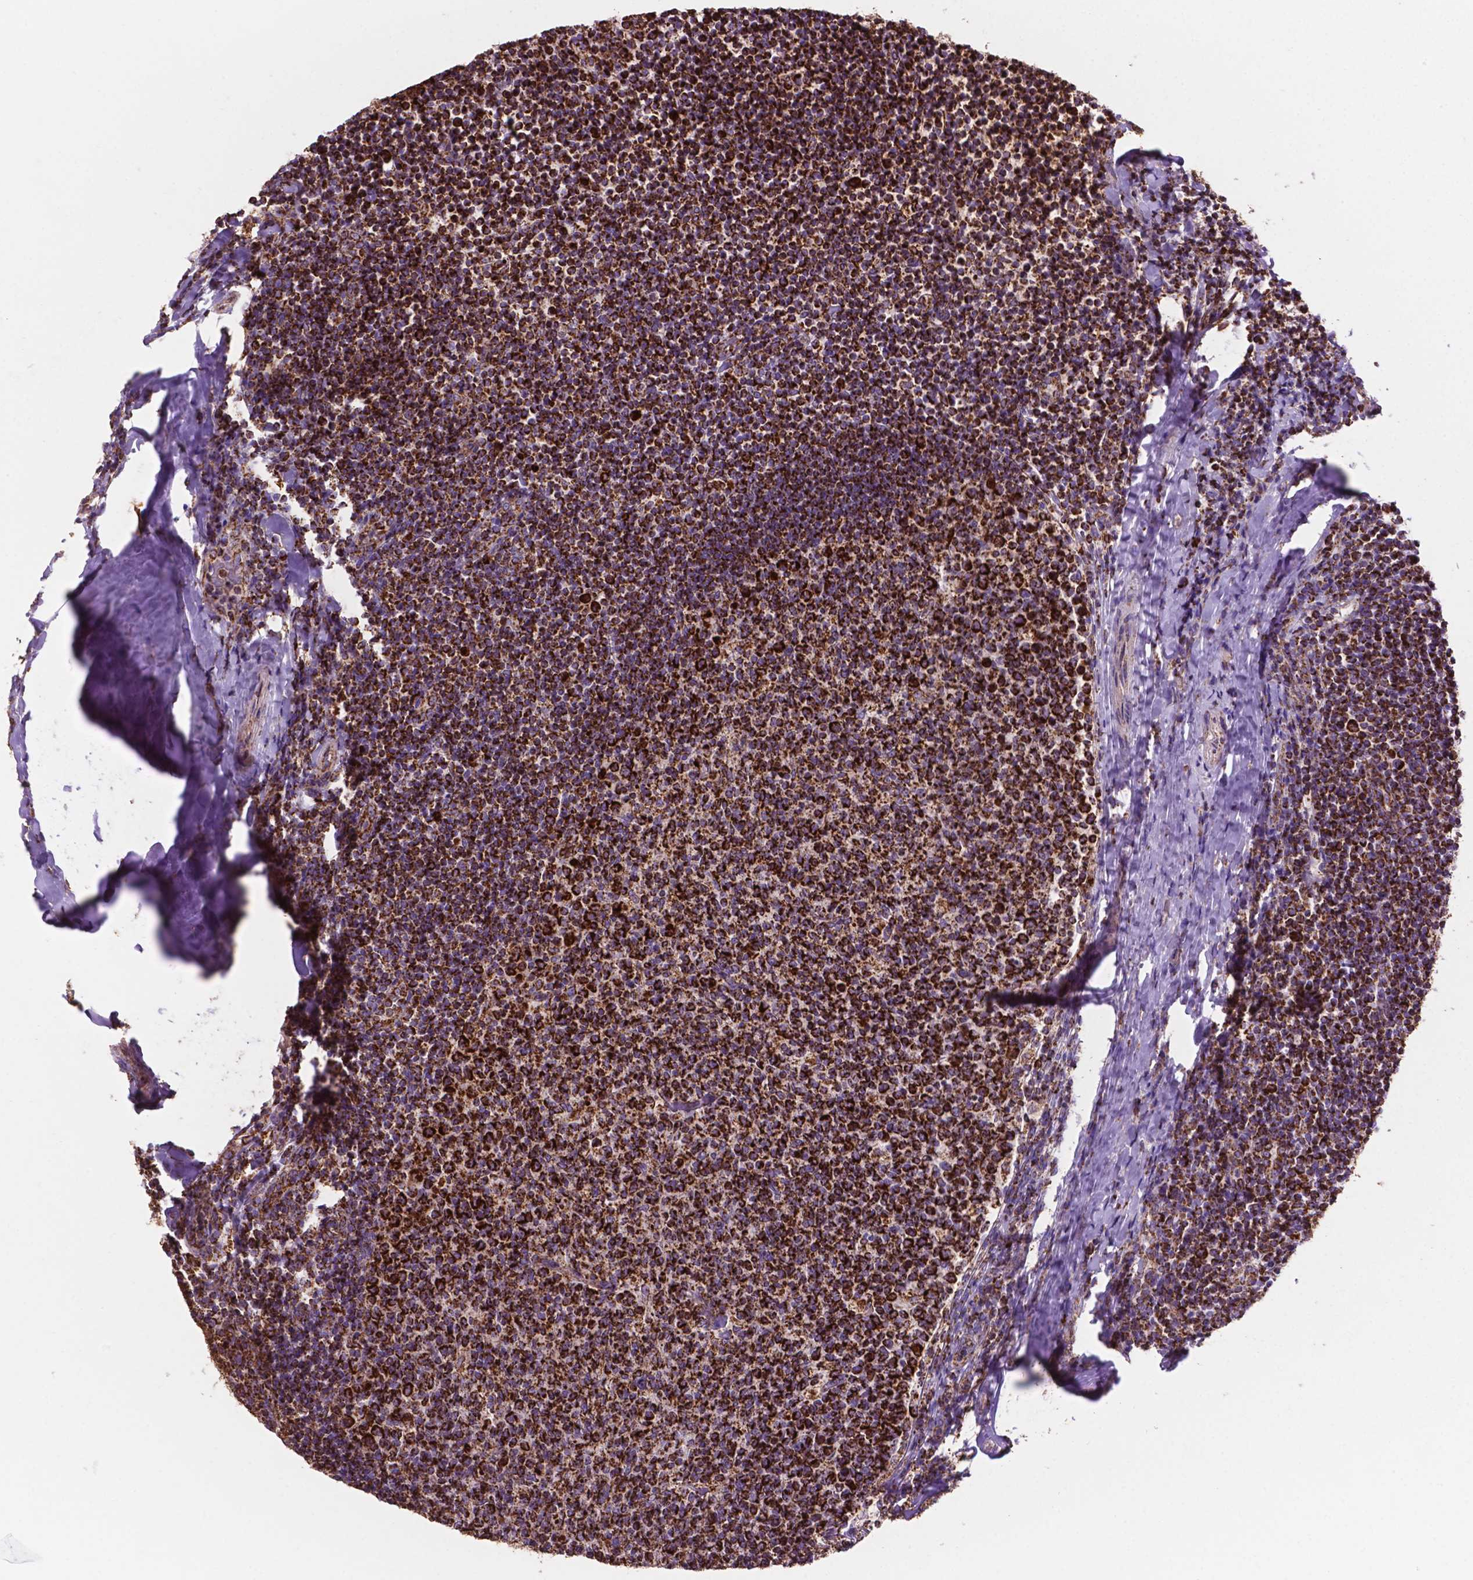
{"staining": {"intensity": "strong", "quantity": ">75%", "location": "cytoplasmic/membranous"}, "tissue": "tonsil", "cell_type": "Germinal center cells", "image_type": "normal", "snomed": [{"axis": "morphology", "description": "Normal tissue, NOS"}, {"axis": "topography", "description": "Tonsil"}], "caption": "A histopathology image showing strong cytoplasmic/membranous staining in approximately >75% of germinal center cells in unremarkable tonsil, as visualized by brown immunohistochemical staining.", "gene": "HSPD1", "patient": {"sex": "female", "age": 10}}